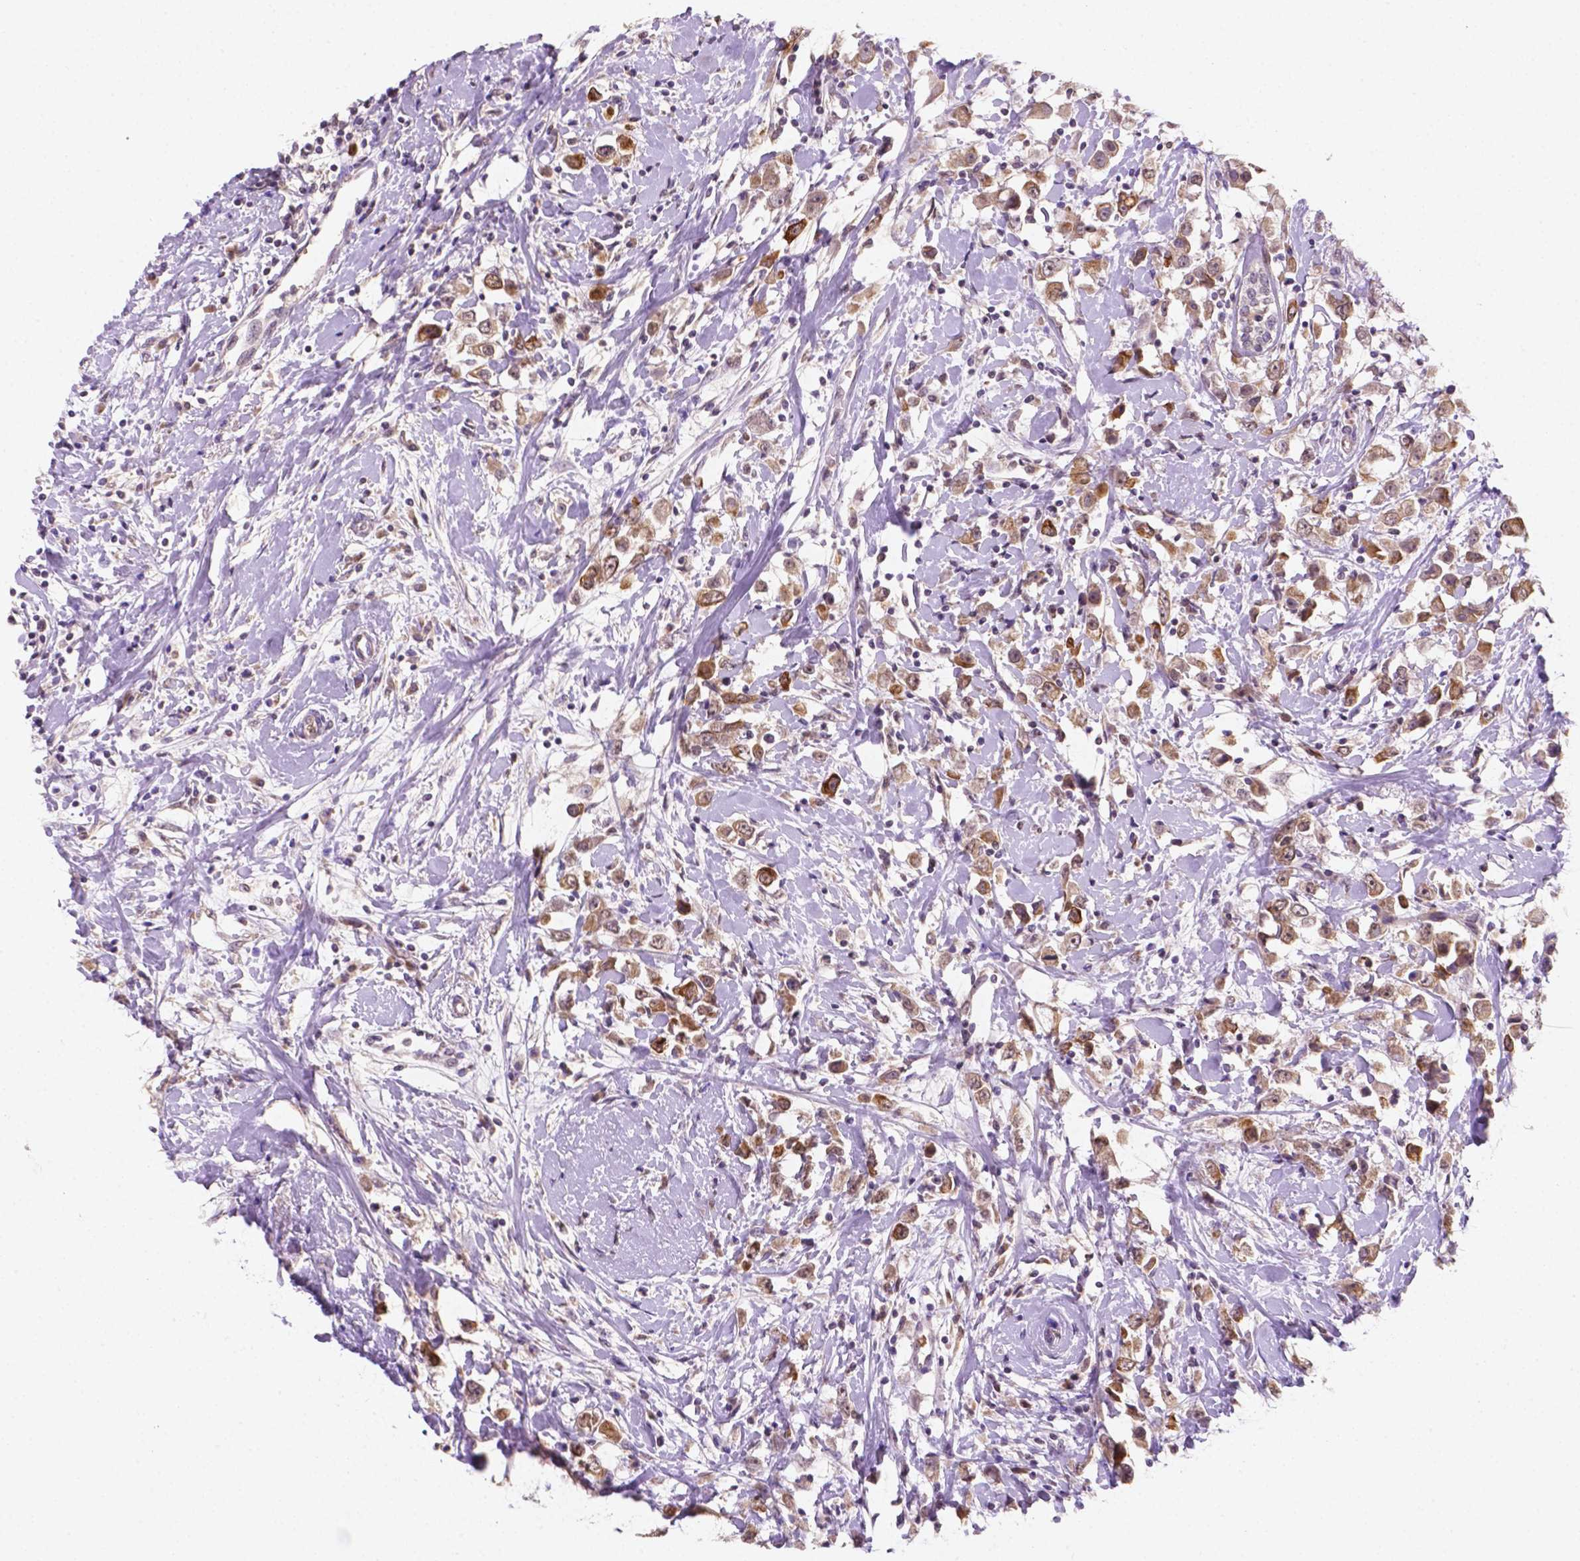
{"staining": {"intensity": "strong", "quantity": "25%-75%", "location": "cytoplasmic/membranous"}, "tissue": "breast cancer", "cell_type": "Tumor cells", "image_type": "cancer", "snomed": [{"axis": "morphology", "description": "Duct carcinoma"}, {"axis": "topography", "description": "Breast"}], "caption": "Strong cytoplasmic/membranous positivity for a protein is present in approximately 25%-75% of tumor cells of intraductal carcinoma (breast) using IHC.", "gene": "SHLD3", "patient": {"sex": "female", "age": 61}}